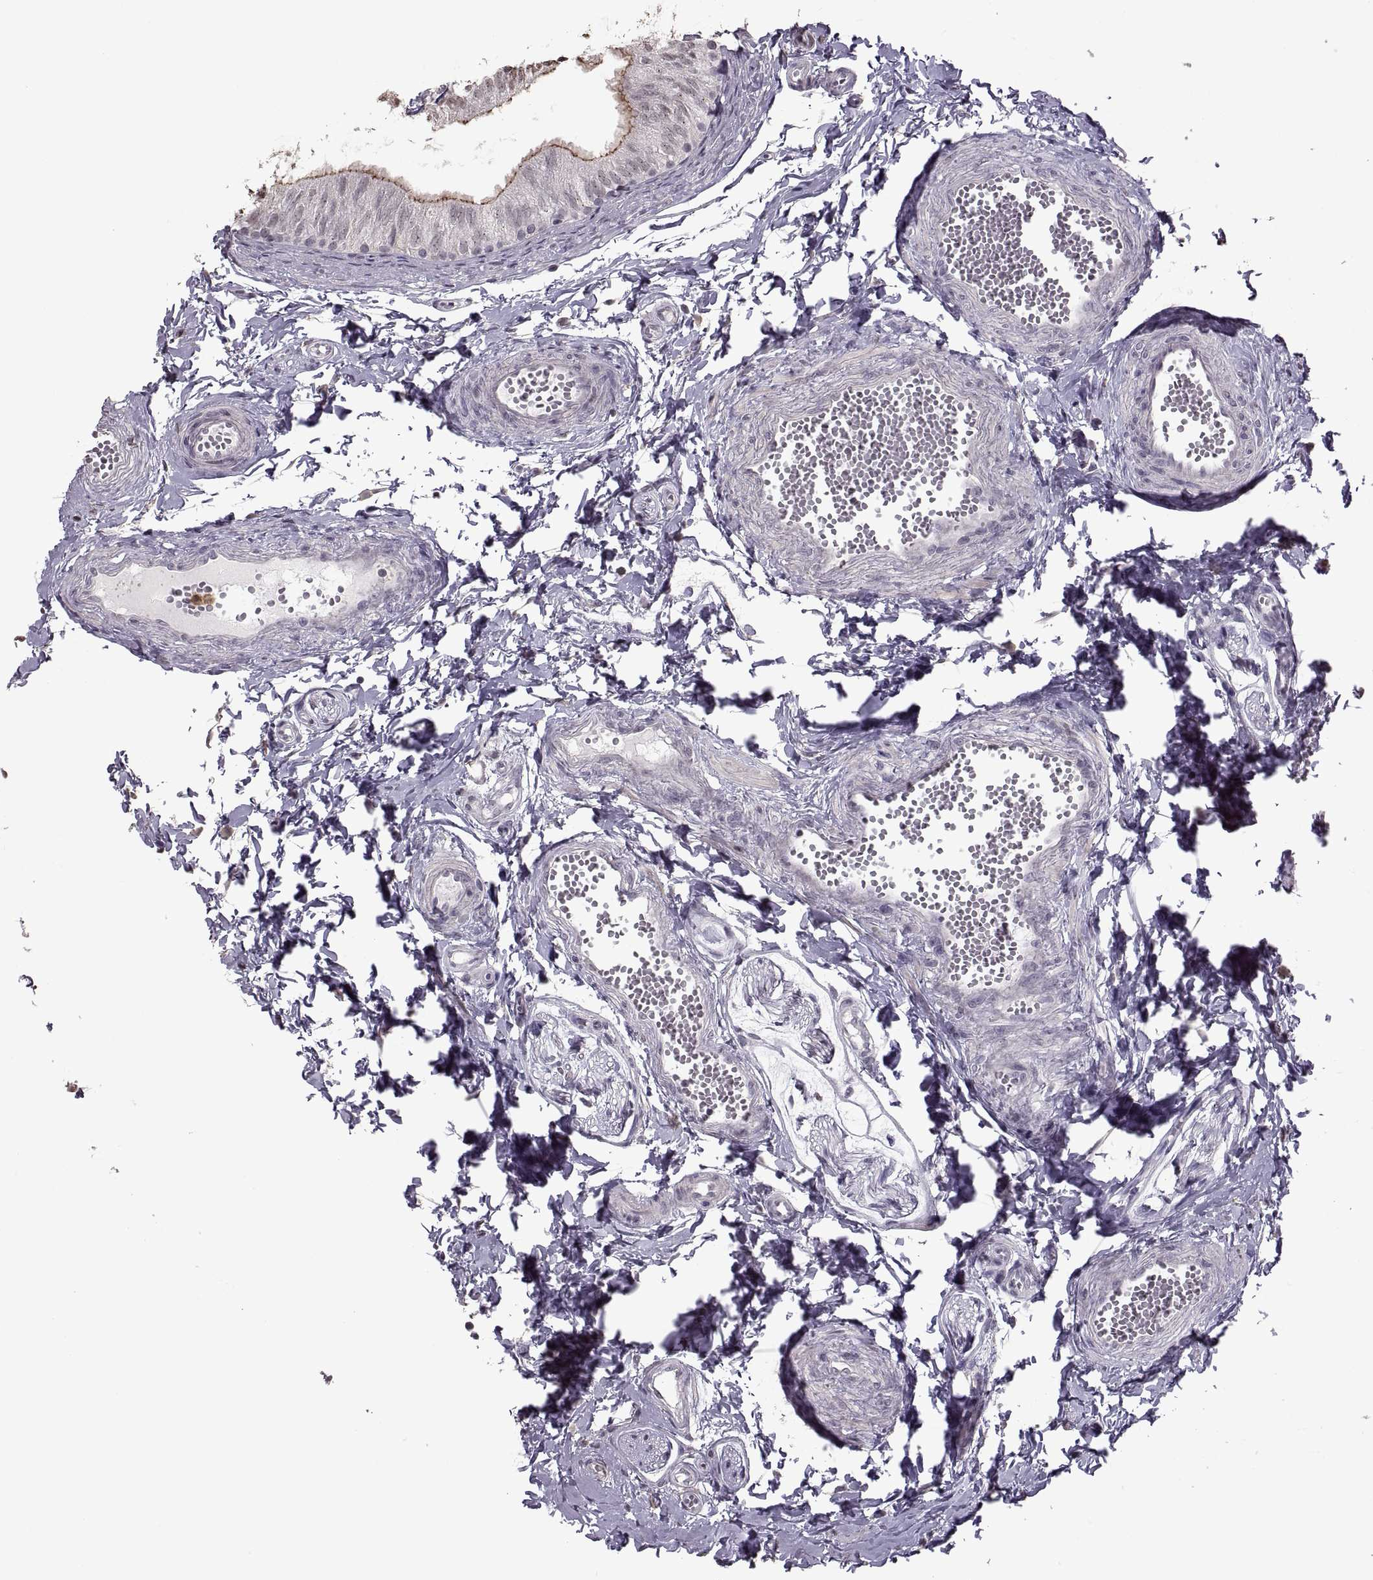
{"staining": {"intensity": "moderate", "quantity": "25%-75%", "location": "cytoplasmic/membranous"}, "tissue": "epididymis", "cell_type": "Glandular cells", "image_type": "normal", "snomed": [{"axis": "morphology", "description": "Normal tissue, NOS"}, {"axis": "topography", "description": "Epididymis"}], "caption": "Unremarkable epididymis was stained to show a protein in brown. There is medium levels of moderate cytoplasmic/membranous expression in about 25%-75% of glandular cells. The staining was performed using DAB (3,3'-diaminobenzidine), with brown indicating positive protein expression. Nuclei are stained blue with hematoxylin.", "gene": "PALS1", "patient": {"sex": "male", "age": 22}}